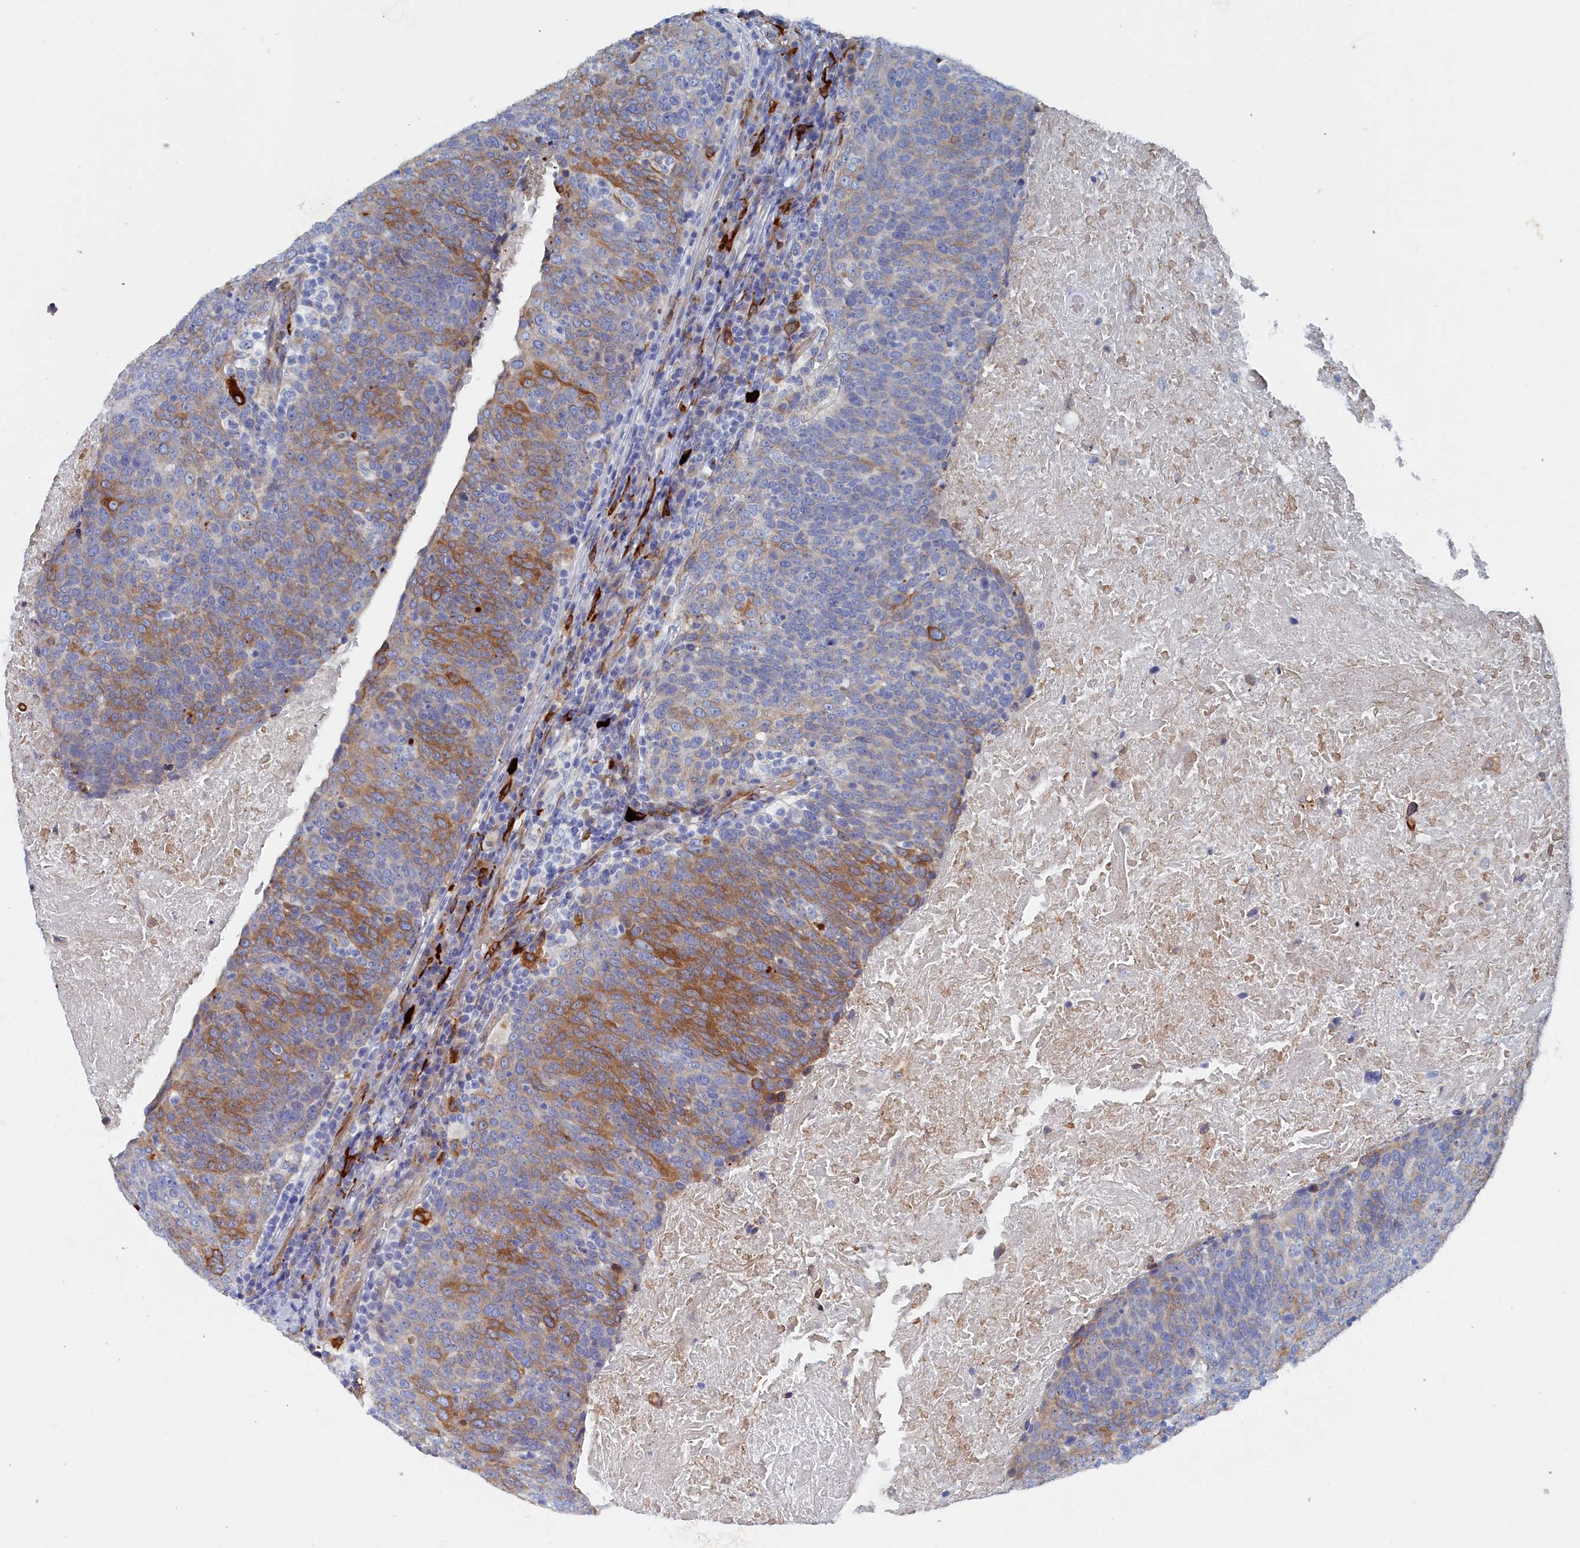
{"staining": {"intensity": "moderate", "quantity": "25%-75%", "location": "cytoplasmic/membranous"}, "tissue": "head and neck cancer", "cell_type": "Tumor cells", "image_type": "cancer", "snomed": [{"axis": "morphology", "description": "Squamous cell carcinoma, NOS"}, {"axis": "morphology", "description": "Squamous cell carcinoma, metastatic, NOS"}, {"axis": "topography", "description": "Lymph node"}, {"axis": "topography", "description": "Head-Neck"}], "caption": "Human head and neck cancer stained with a brown dye displays moderate cytoplasmic/membranous positive staining in about 25%-75% of tumor cells.", "gene": "COG7", "patient": {"sex": "male", "age": 62}}